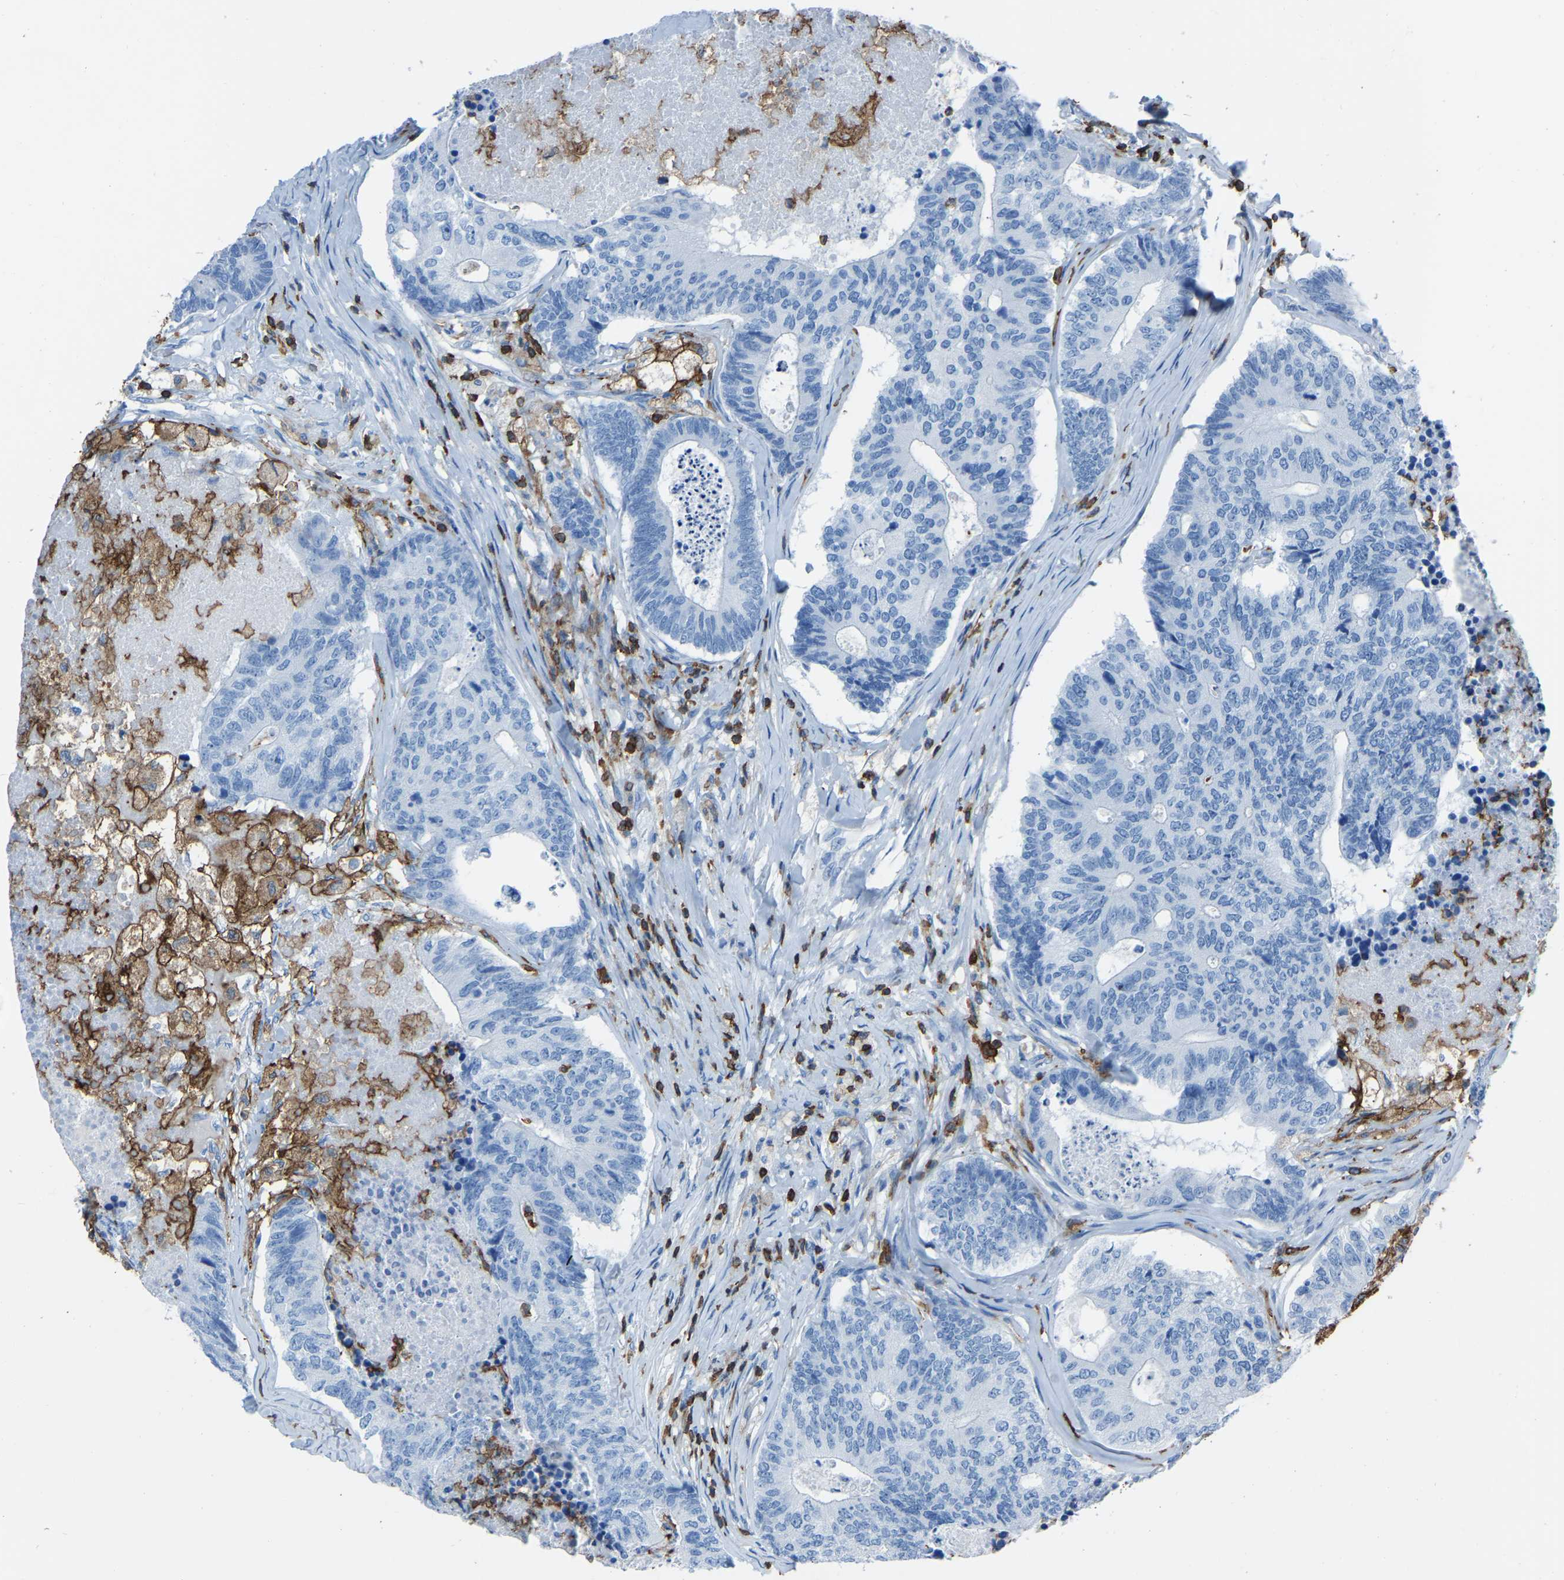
{"staining": {"intensity": "negative", "quantity": "none", "location": "none"}, "tissue": "colorectal cancer", "cell_type": "Tumor cells", "image_type": "cancer", "snomed": [{"axis": "morphology", "description": "Adenocarcinoma, NOS"}, {"axis": "topography", "description": "Colon"}], "caption": "Immunohistochemistry (IHC) of human colorectal adenocarcinoma exhibits no expression in tumor cells. (Stains: DAB immunohistochemistry with hematoxylin counter stain, Microscopy: brightfield microscopy at high magnification).", "gene": "LSP1", "patient": {"sex": "female", "age": 67}}